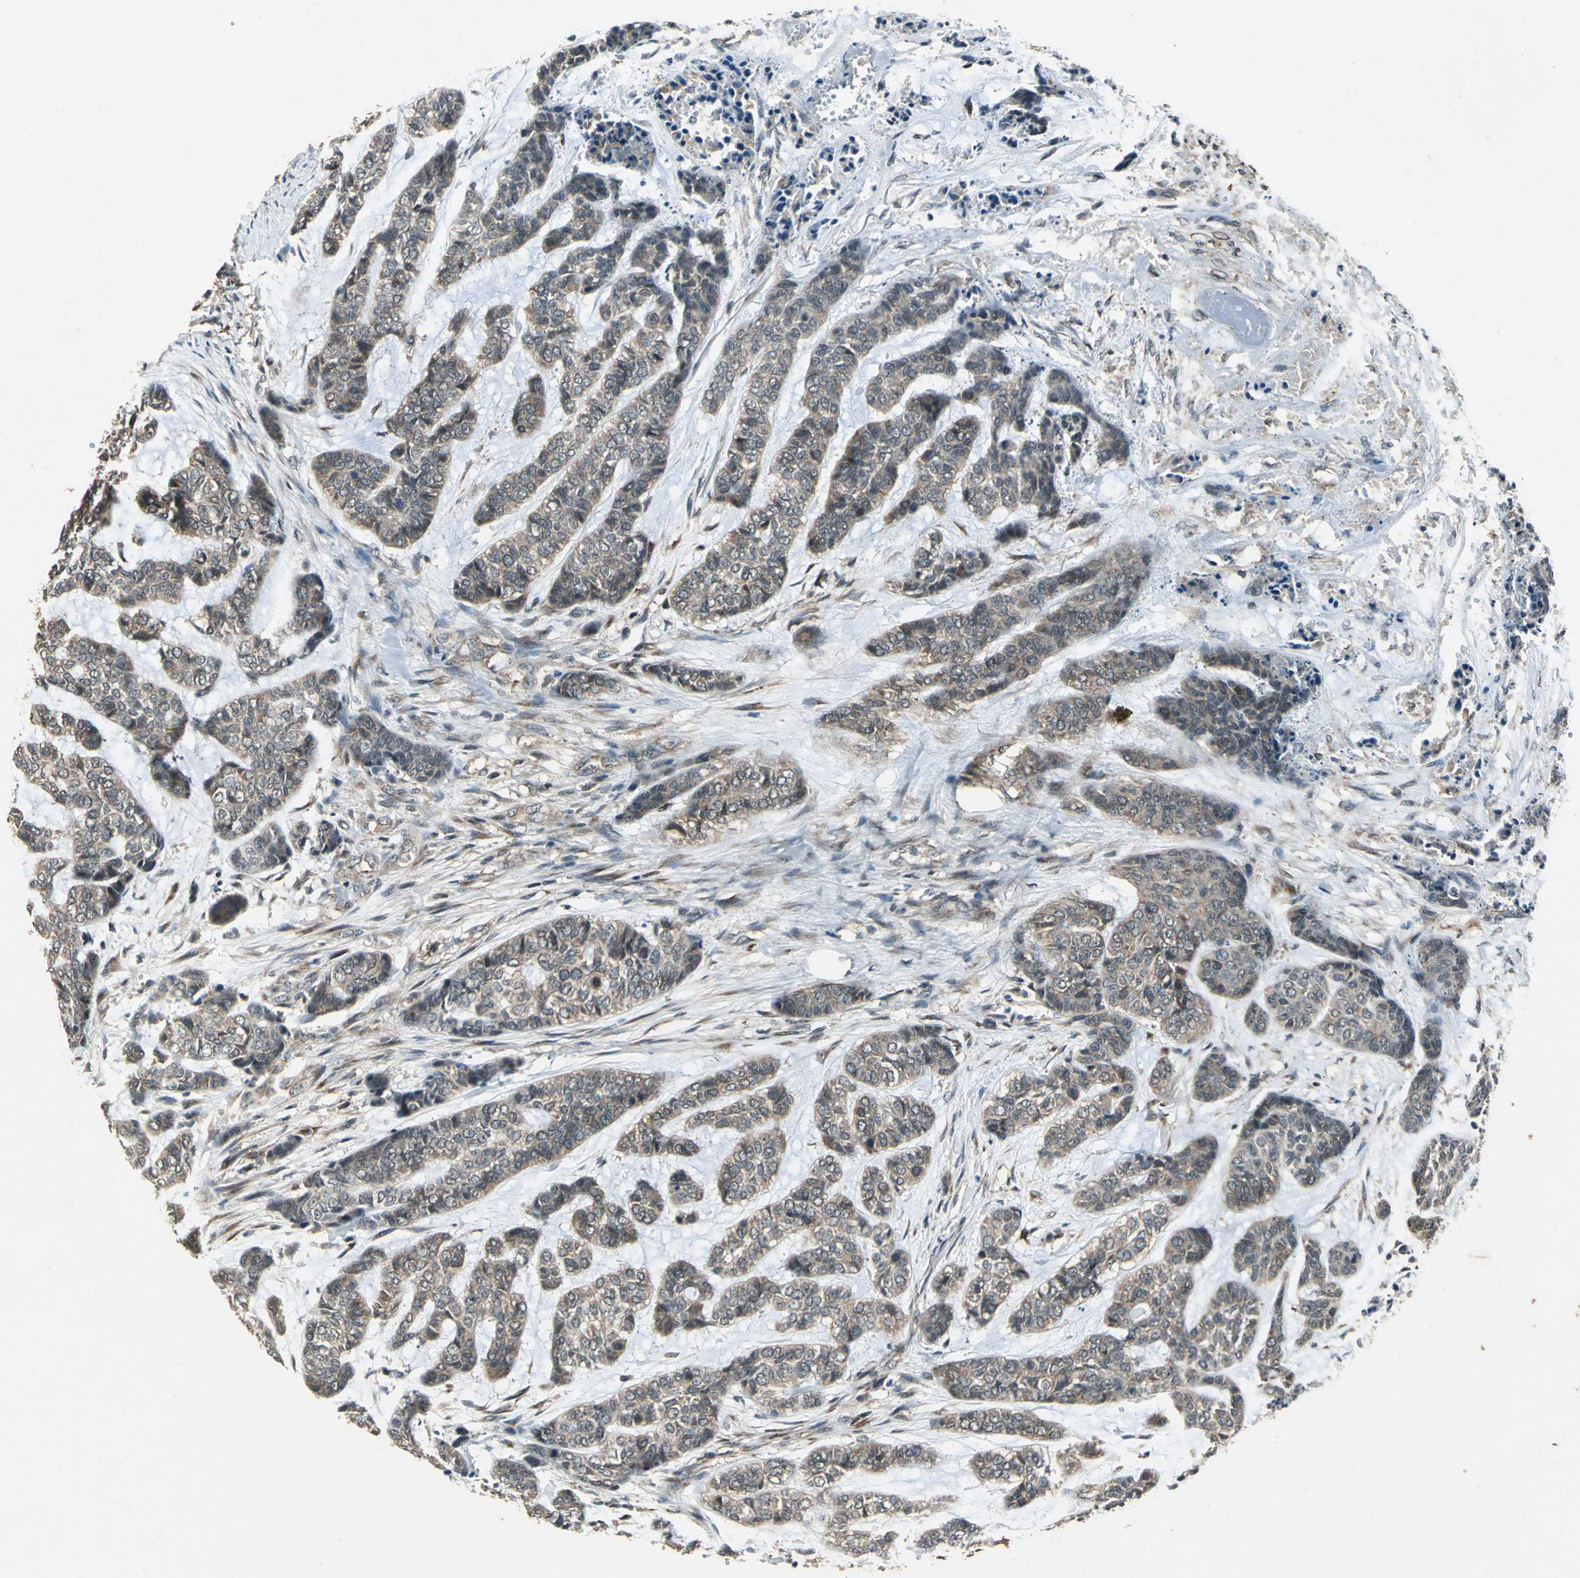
{"staining": {"intensity": "moderate", "quantity": ">75%", "location": "cytoplasmic/membranous"}, "tissue": "skin cancer", "cell_type": "Tumor cells", "image_type": "cancer", "snomed": [{"axis": "morphology", "description": "Basal cell carcinoma"}, {"axis": "topography", "description": "Skin"}], "caption": "This histopathology image shows skin cancer (basal cell carcinoma) stained with immunohistochemistry to label a protein in brown. The cytoplasmic/membranous of tumor cells show moderate positivity for the protein. Nuclei are counter-stained blue.", "gene": "NFKBIE", "patient": {"sex": "female", "age": 64}}